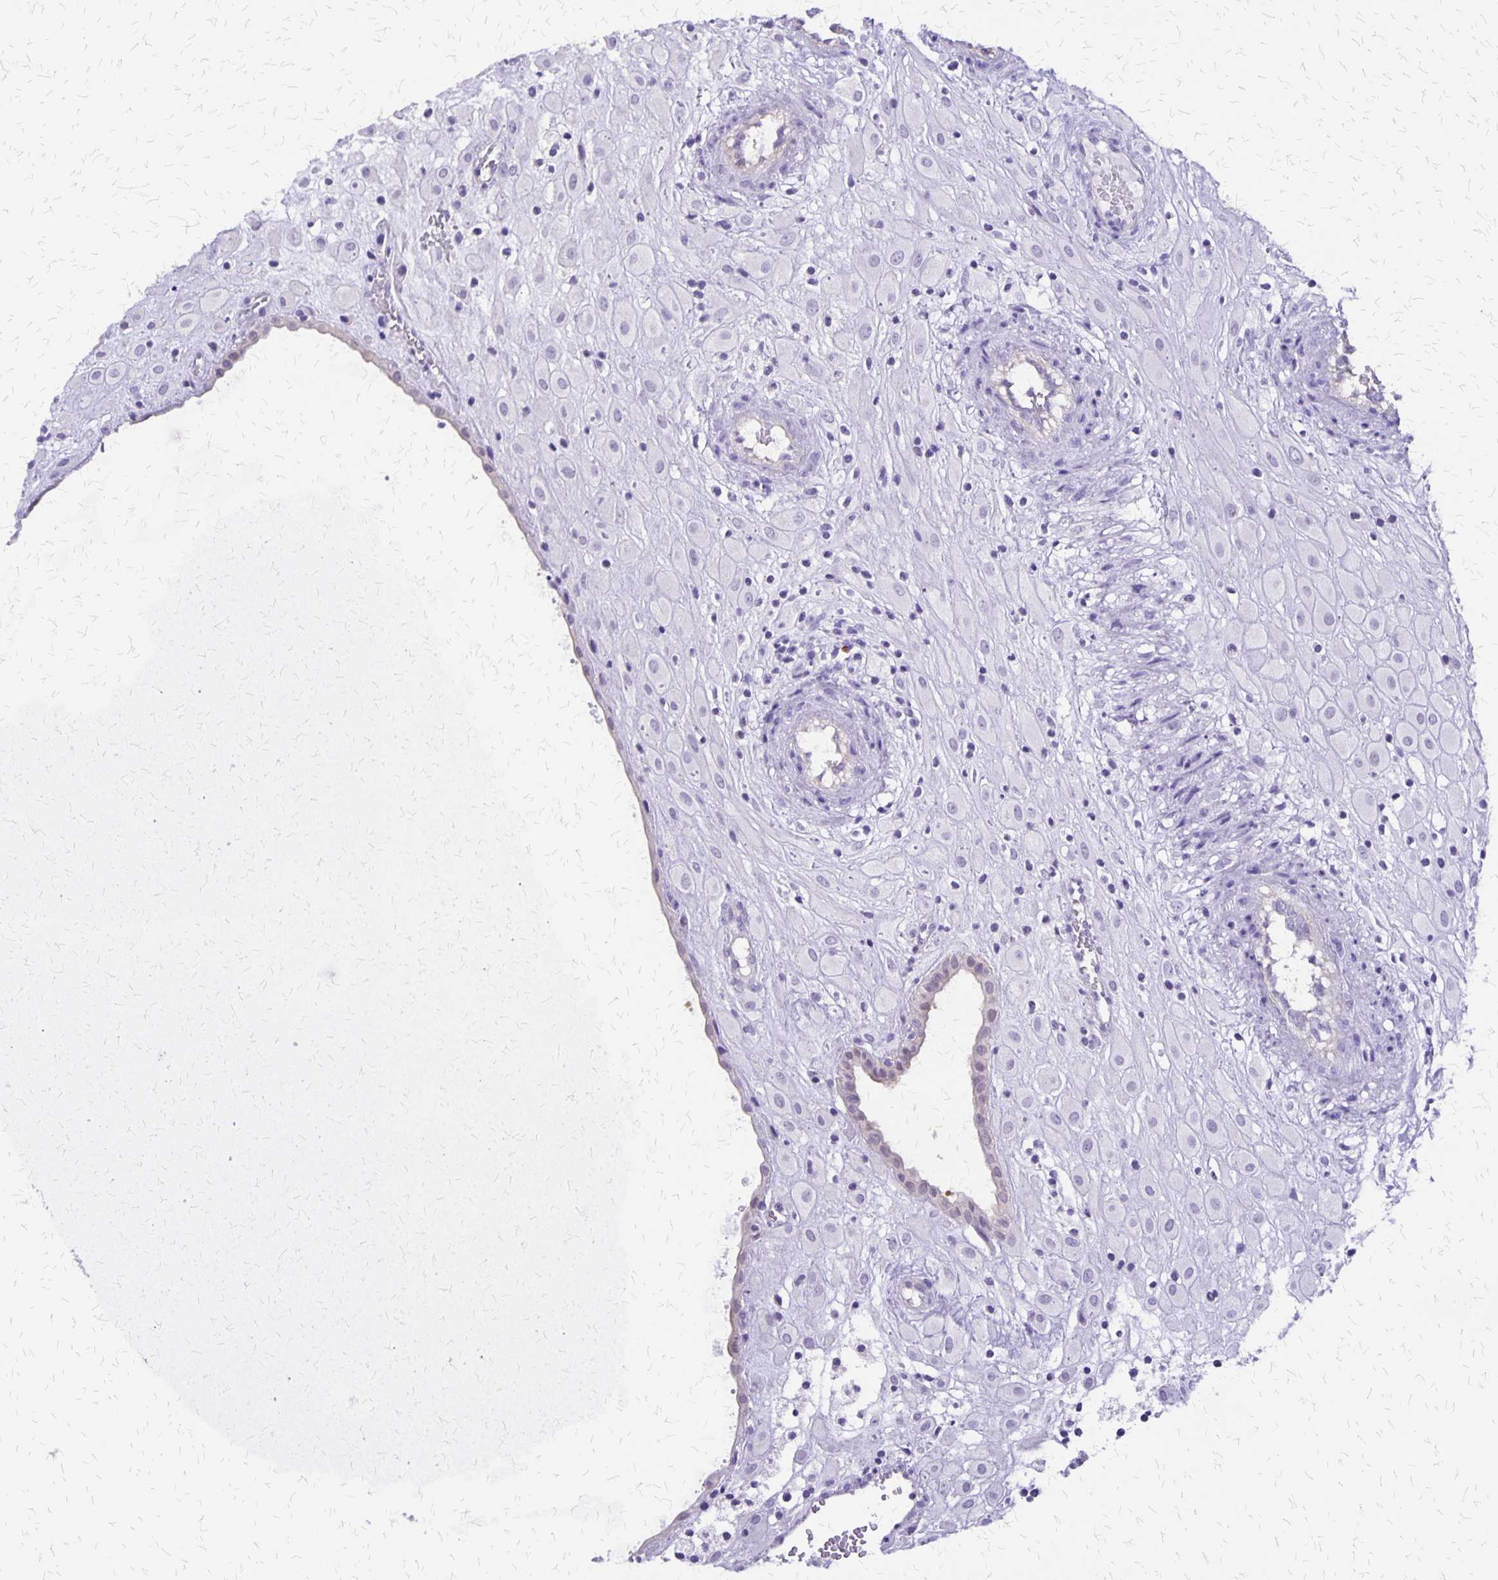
{"staining": {"intensity": "negative", "quantity": "none", "location": "none"}, "tissue": "placenta", "cell_type": "Decidual cells", "image_type": "normal", "snomed": [{"axis": "morphology", "description": "Normal tissue, NOS"}, {"axis": "topography", "description": "Placenta"}], "caption": "Decidual cells show no significant protein staining in normal placenta. (DAB immunohistochemistry with hematoxylin counter stain).", "gene": "SI", "patient": {"sex": "female", "age": 24}}